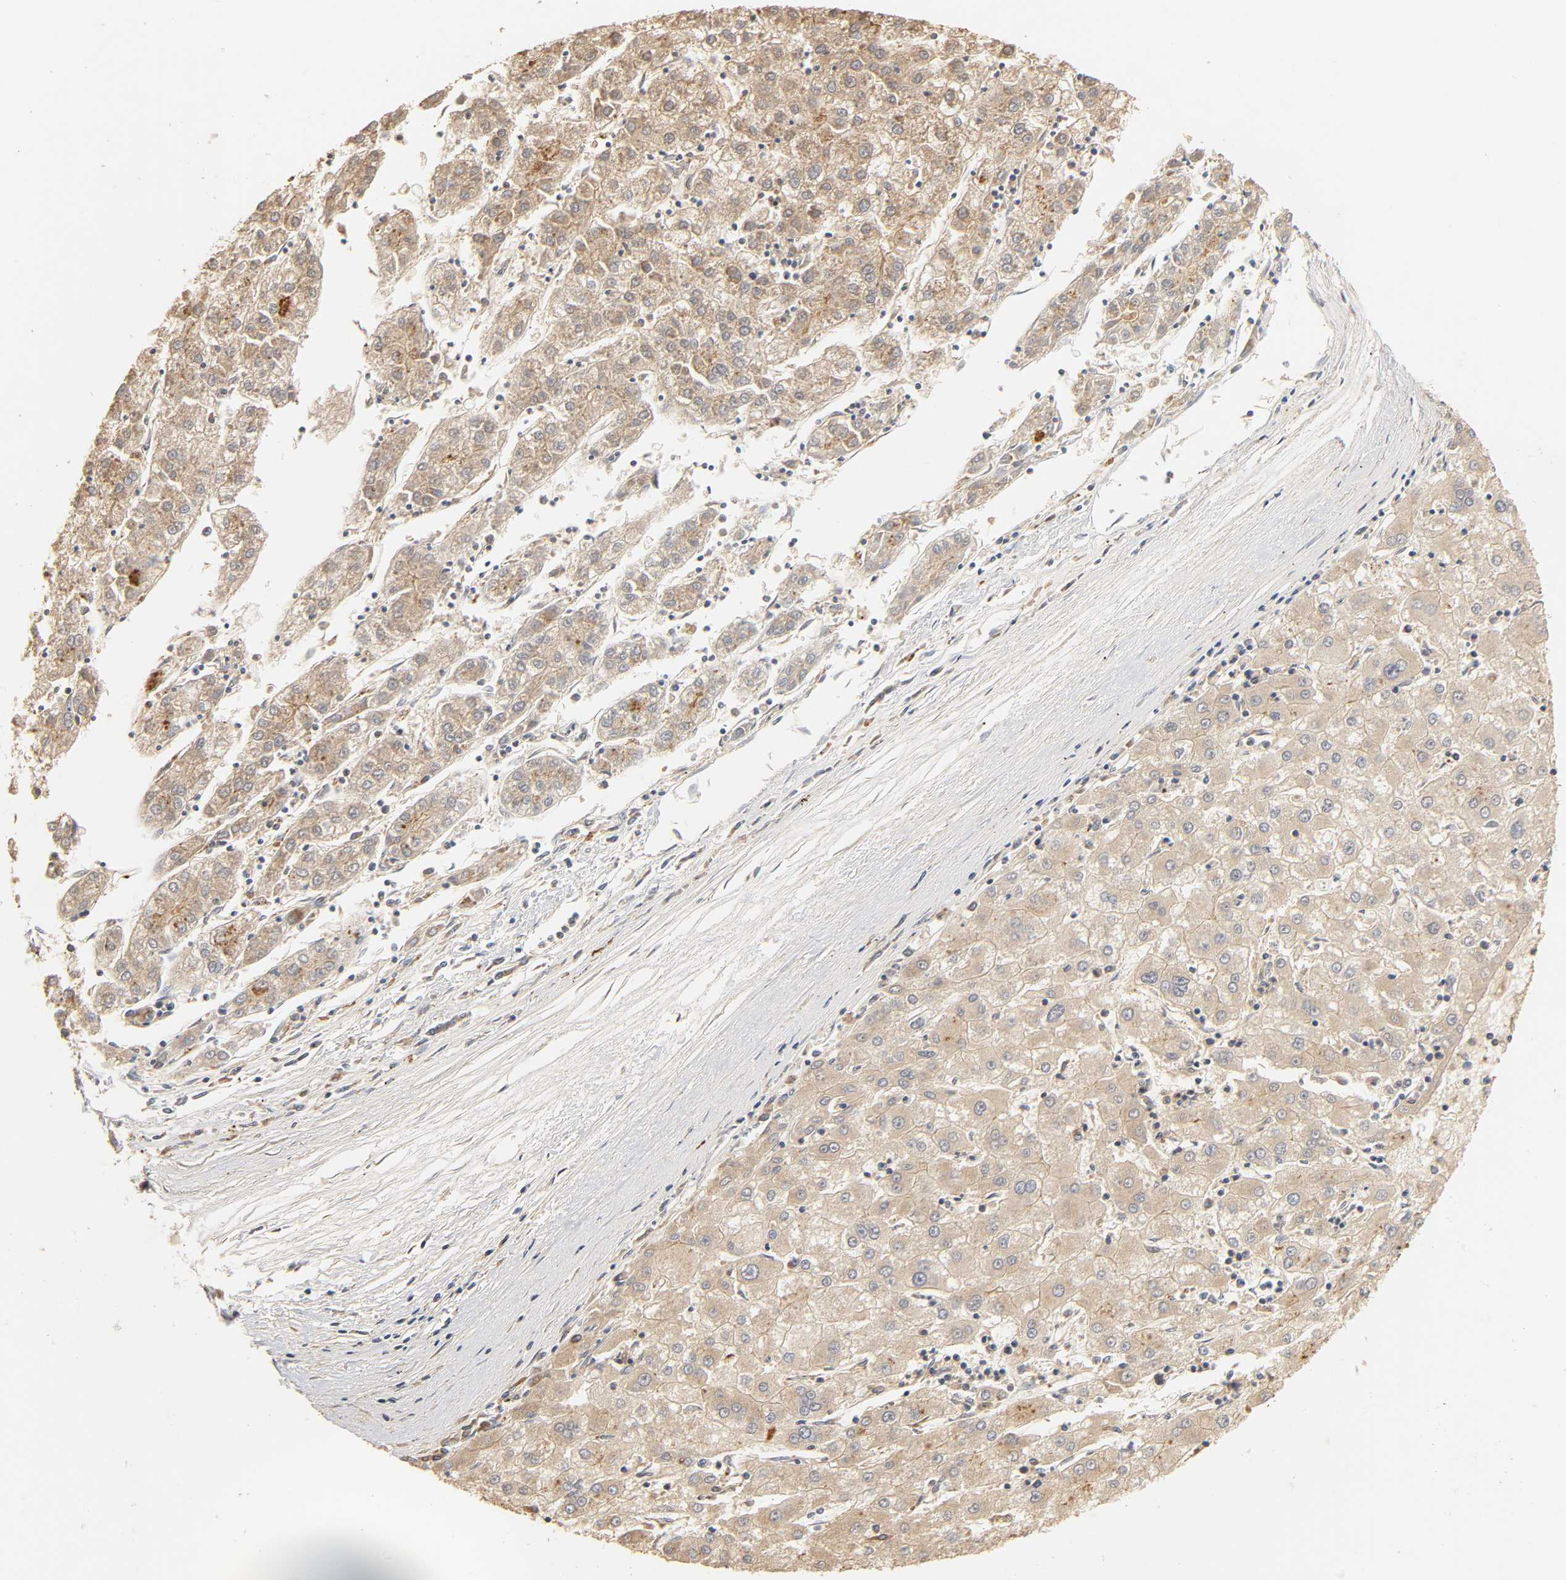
{"staining": {"intensity": "moderate", "quantity": ">75%", "location": "cytoplasmic/membranous"}, "tissue": "liver cancer", "cell_type": "Tumor cells", "image_type": "cancer", "snomed": [{"axis": "morphology", "description": "Carcinoma, Hepatocellular, NOS"}, {"axis": "topography", "description": "Liver"}], "caption": "Immunohistochemistry micrograph of human hepatocellular carcinoma (liver) stained for a protein (brown), which reveals medium levels of moderate cytoplasmic/membranous expression in about >75% of tumor cells.", "gene": "EPS8", "patient": {"sex": "male", "age": 72}}